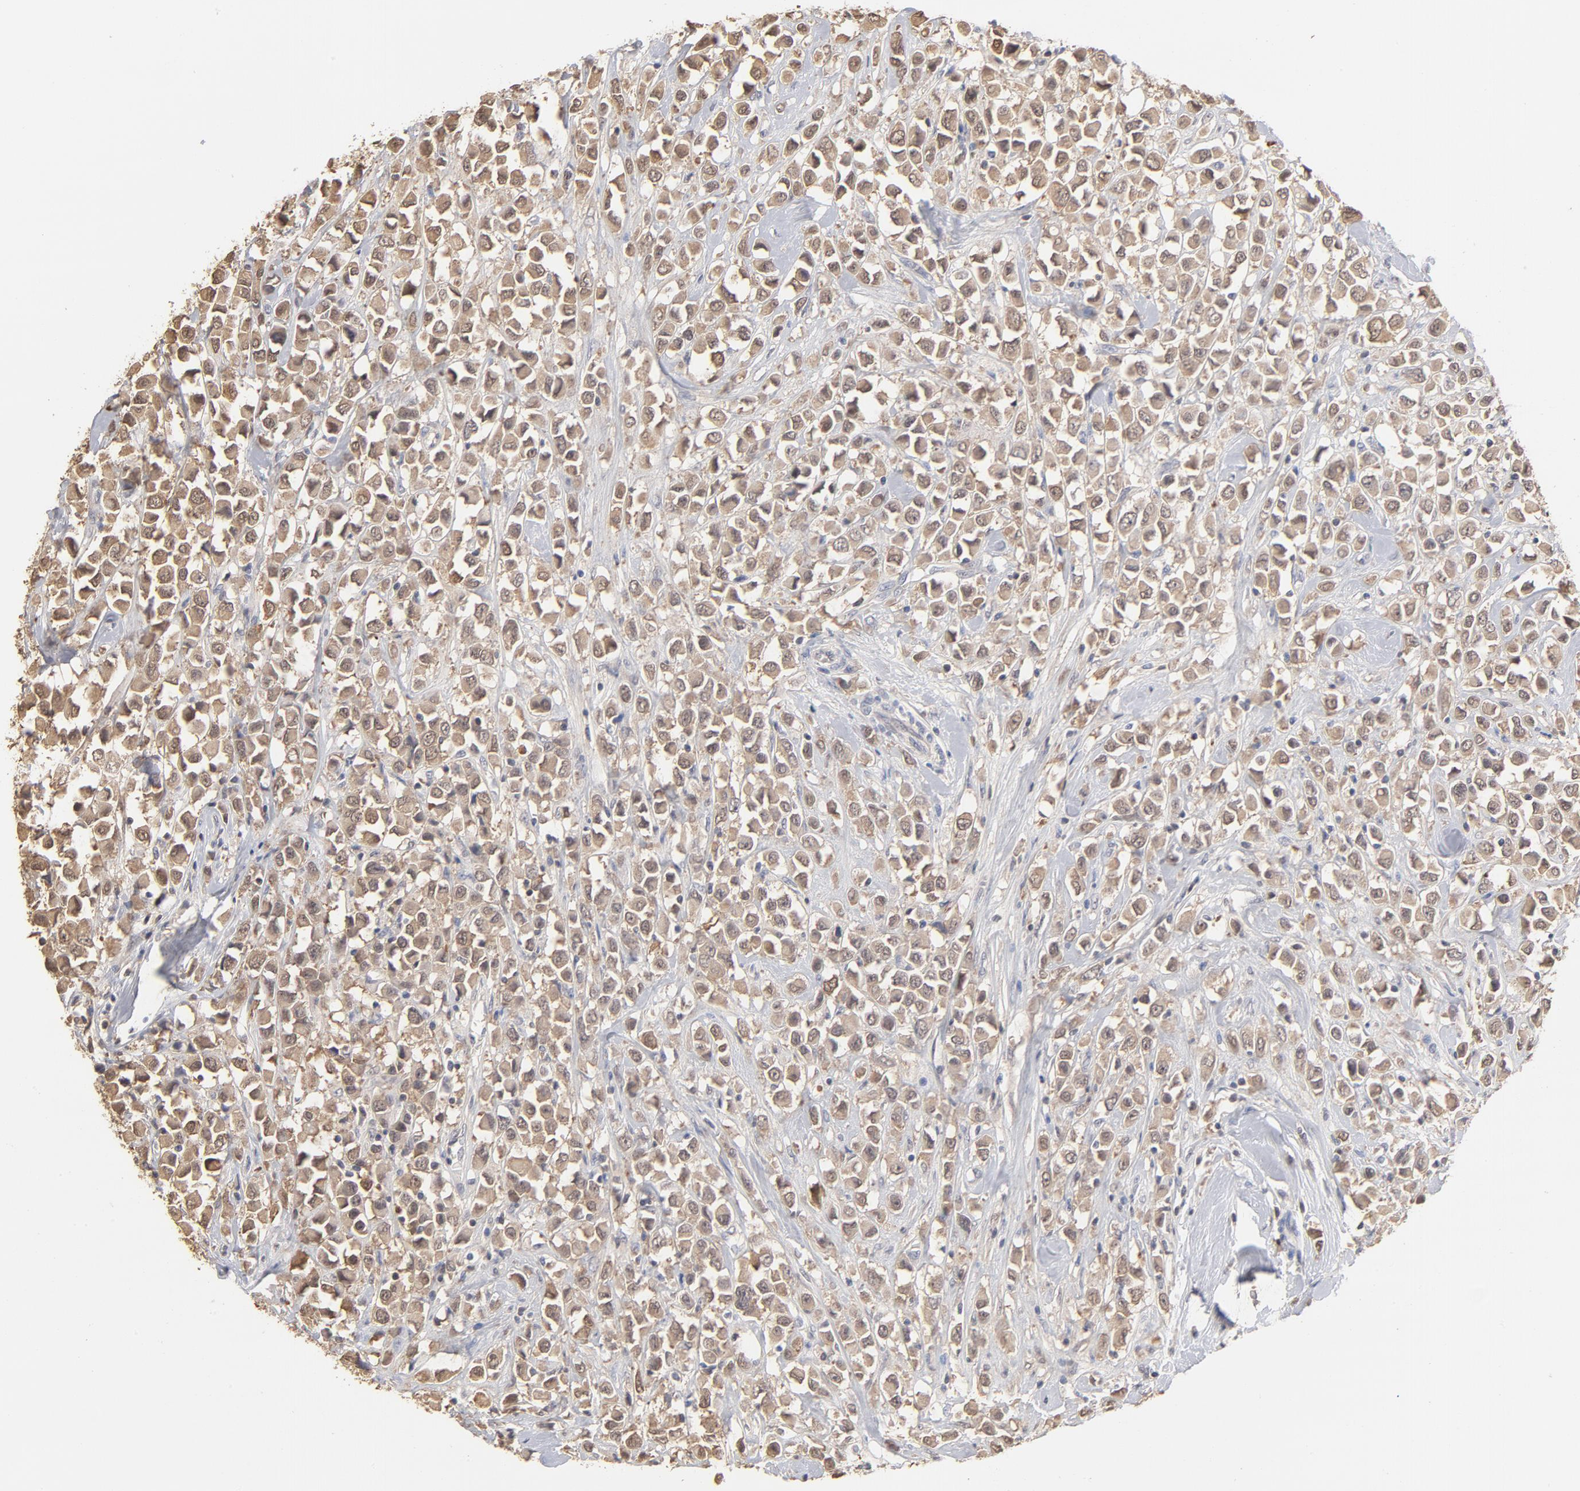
{"staining": {"intensity": "weak", "quantity": ">75%", "location": "cytoplasmic/membranous"}, "tissue": "breast cancer", "cell_type": "Tumor cells", "image_type": "cancer", "snomed": [{"axis": "morphology", "description": "Duct carcinoma"}, {"axis": "topography", "description": "Breast"}], "caption": "Brown immunohistochemical staining in breast invasive ductal carcinoma reveals weak cytoplasmic/membranous expression in about >75% of tumor cells. The staining was performed using DAB to visualize the protein expression in brown, while the nuclei were stained in blue with hematoxylin (Magnification: 20x).", "gene": "MIF", "patient": {"sex": "female", "age": 61}}